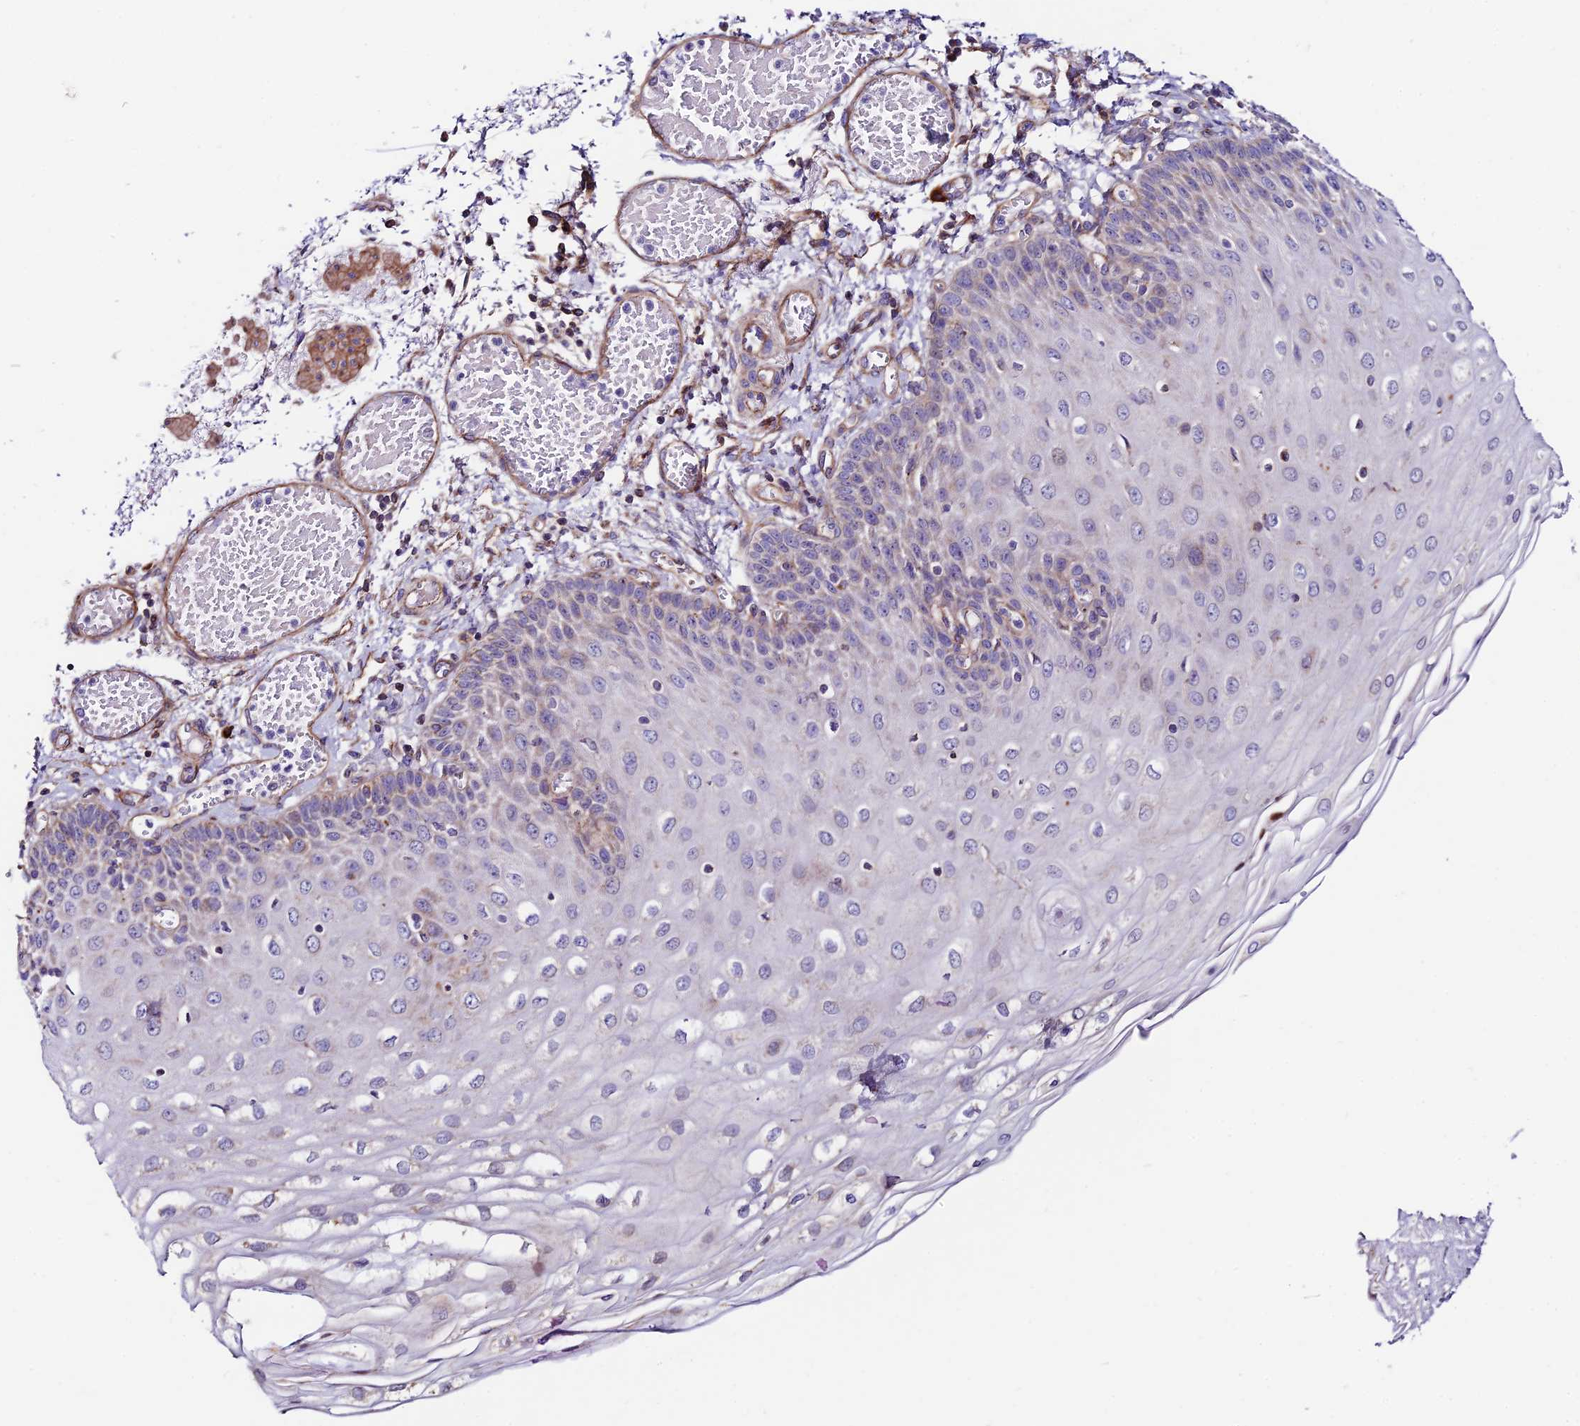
{"staining": {"intensity": "moderate", "quantity": "25%-75%", "location": "cytoplasmic/membranous"}, "tissue": "esophagus", "cell_type": "Squamous epithelial cells", "image_type": "normal", "snomed": [{"axis": "morphology", "description": "Normal tissue, NOS"}, {"axis": "topography", "description": "Esophagus"}], "caption": "This histopathology image displays immunohistochemistry (IHC) staining of normal esophagus, with medium moderate cytoplasmic/membranous expression in approximately 25%-75% of squamous epithelial cells.", "gene": "VPS13C", "patient": {"sex": "male", "age": 81}}